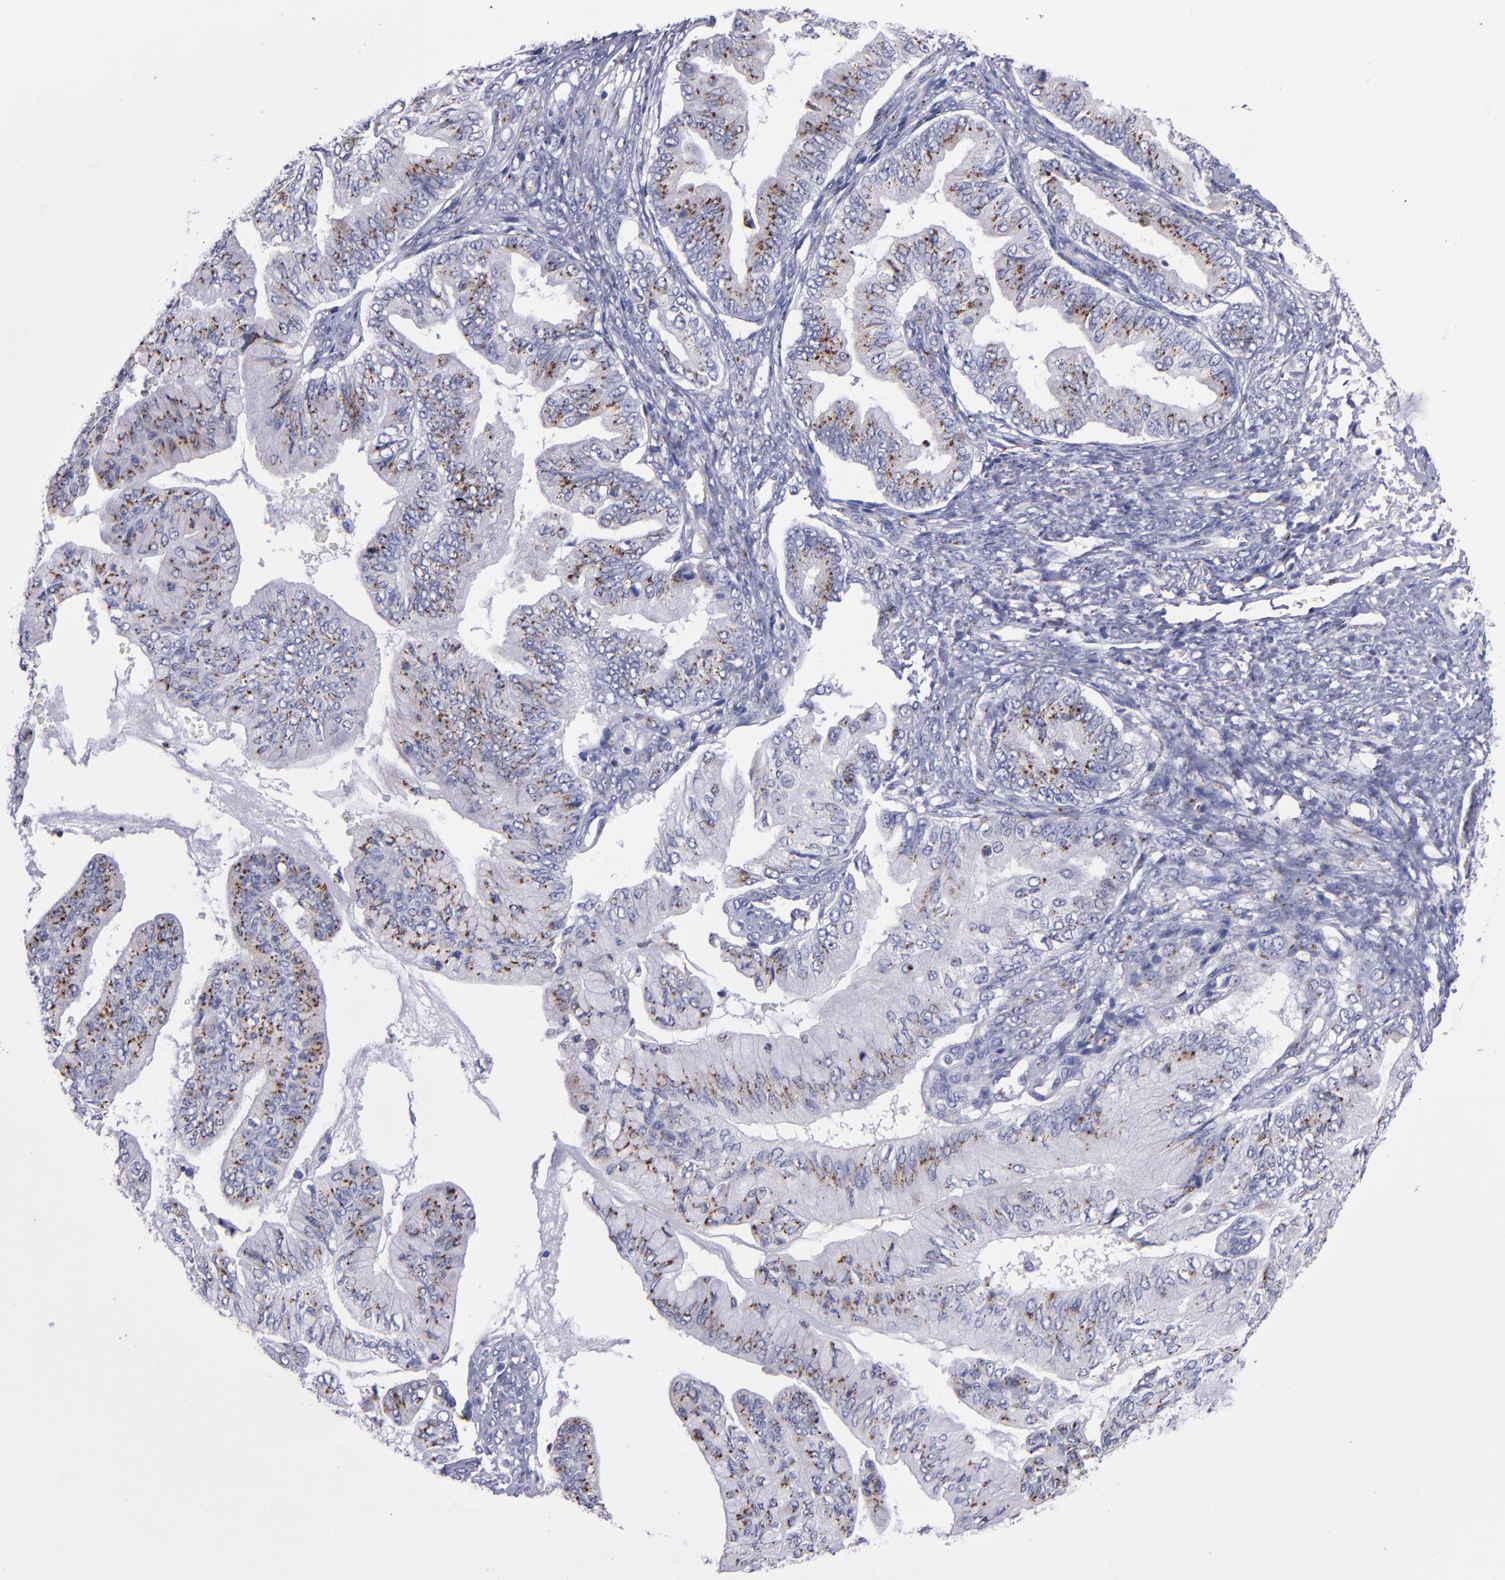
{"staining": {"intensity": "strong", "quantity": ">75%", "location": "cytoplasmic/membranous"}, "tissue": "ovarian cancer", "cell_type": "Tumor cells", "image_type": "cancer", "snomed": [{"axis": "morphology", "description": "Cystadenocarcinoma, mucinous, NOS"}, {"axis": "topography", "description": "Ovary"}], "caption": "Ovarian cancer (mucinous cystadenocarcinoma) tissue displays strong cytoplasmic/membranous positivity in about >75% of tumor cells, visualized by immunohistochemistry.", "gene": "RAB41", "patient": {"sex": "female", "age": 36}}